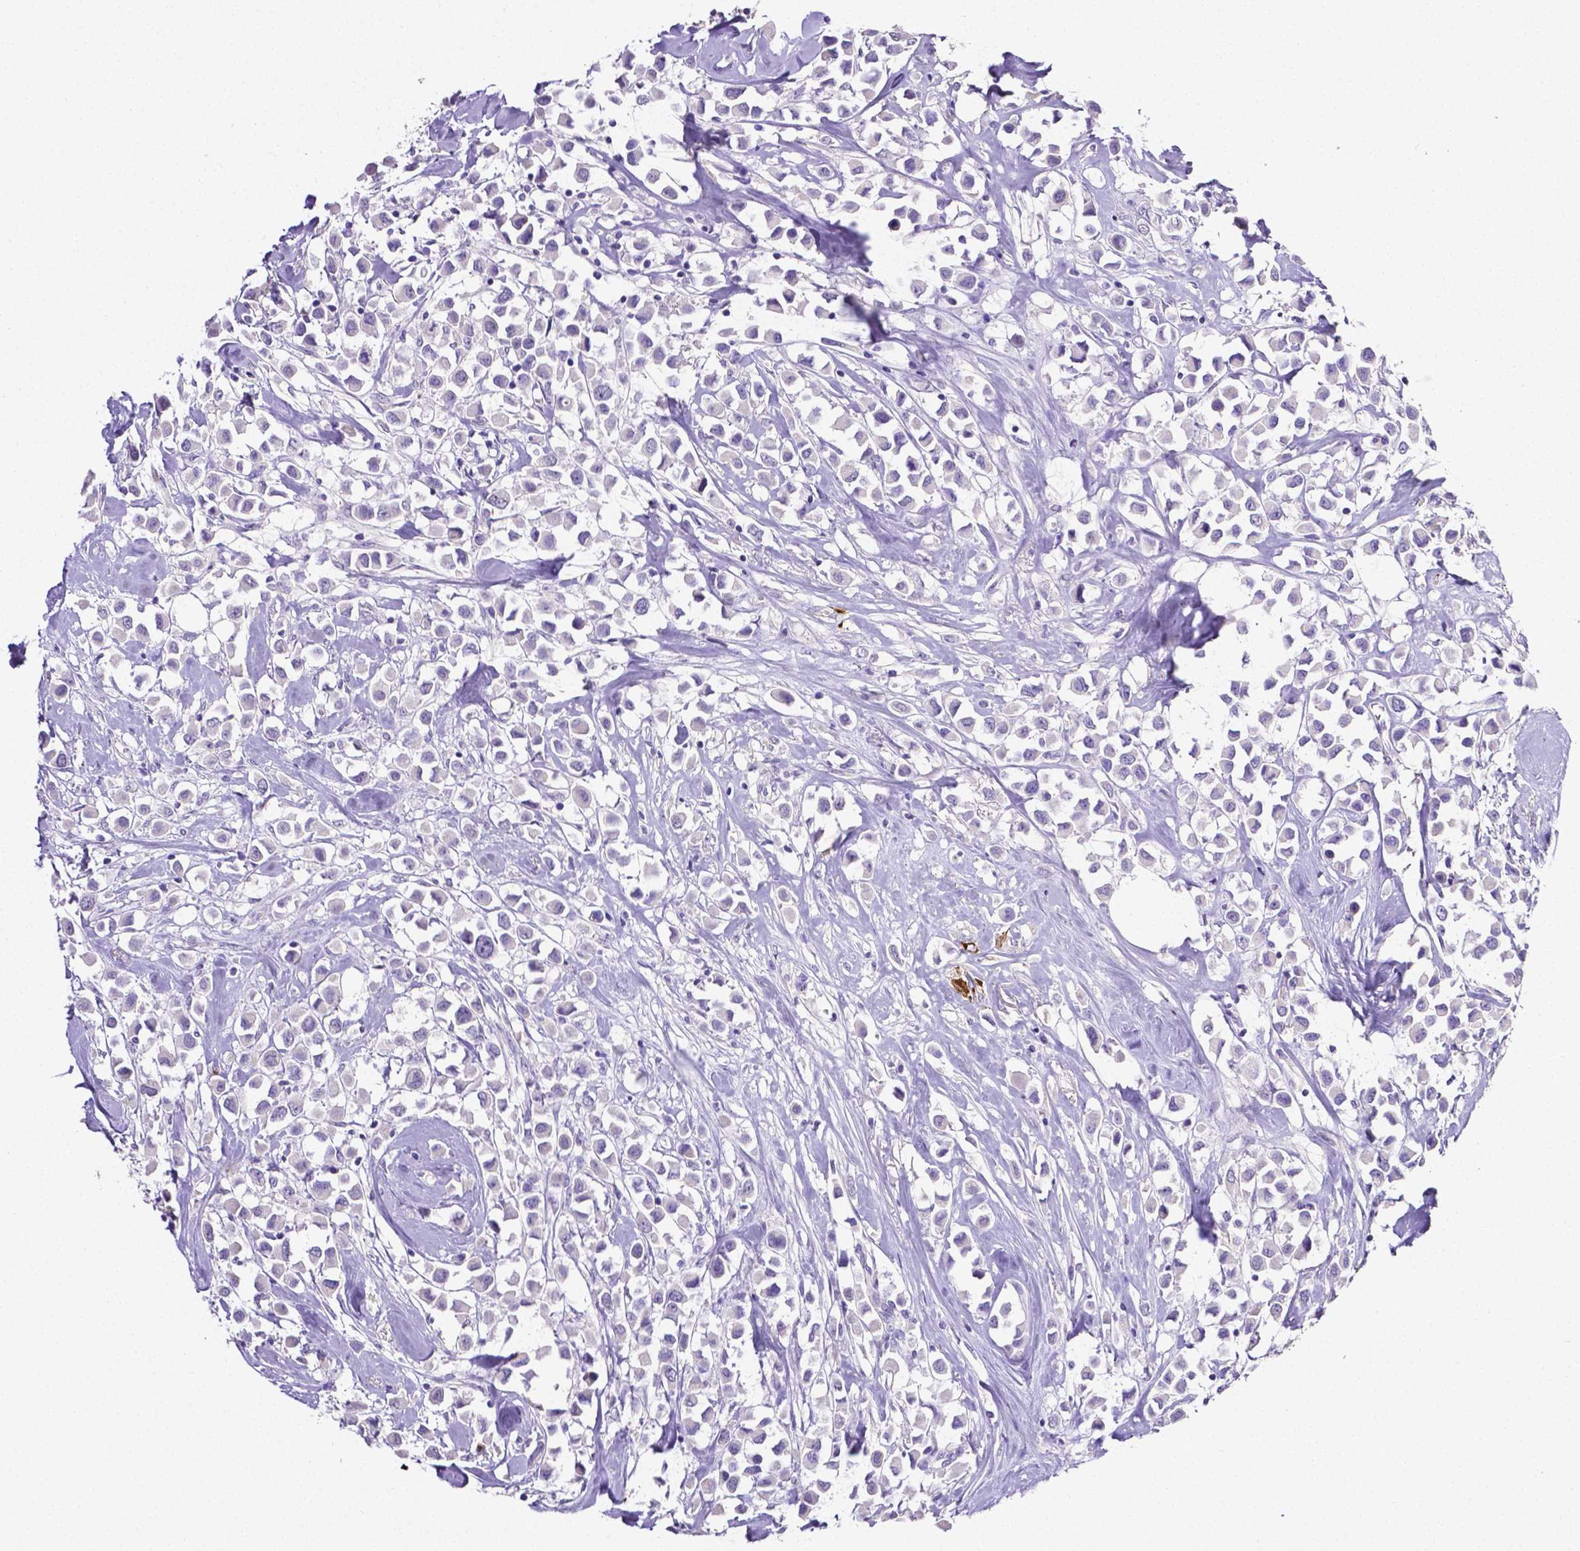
{"staining": {"intensity": "negative", "quantity": "none", "location": "none"}, "tissue": "breast cancer", "cell_type": "Tumor cells", "image_type": "cancer", "snomed": [{"axis": "morphology", "description": "Duct carcinoma"}, {"axis": "topography", "description": "Breast"}], "caption": "The photomicrograph shows no significant expression in tumor cells of intraductal carcinoma (breast).", "gene": "MMP9", "patient": {"sex": "female", "age": 61}}